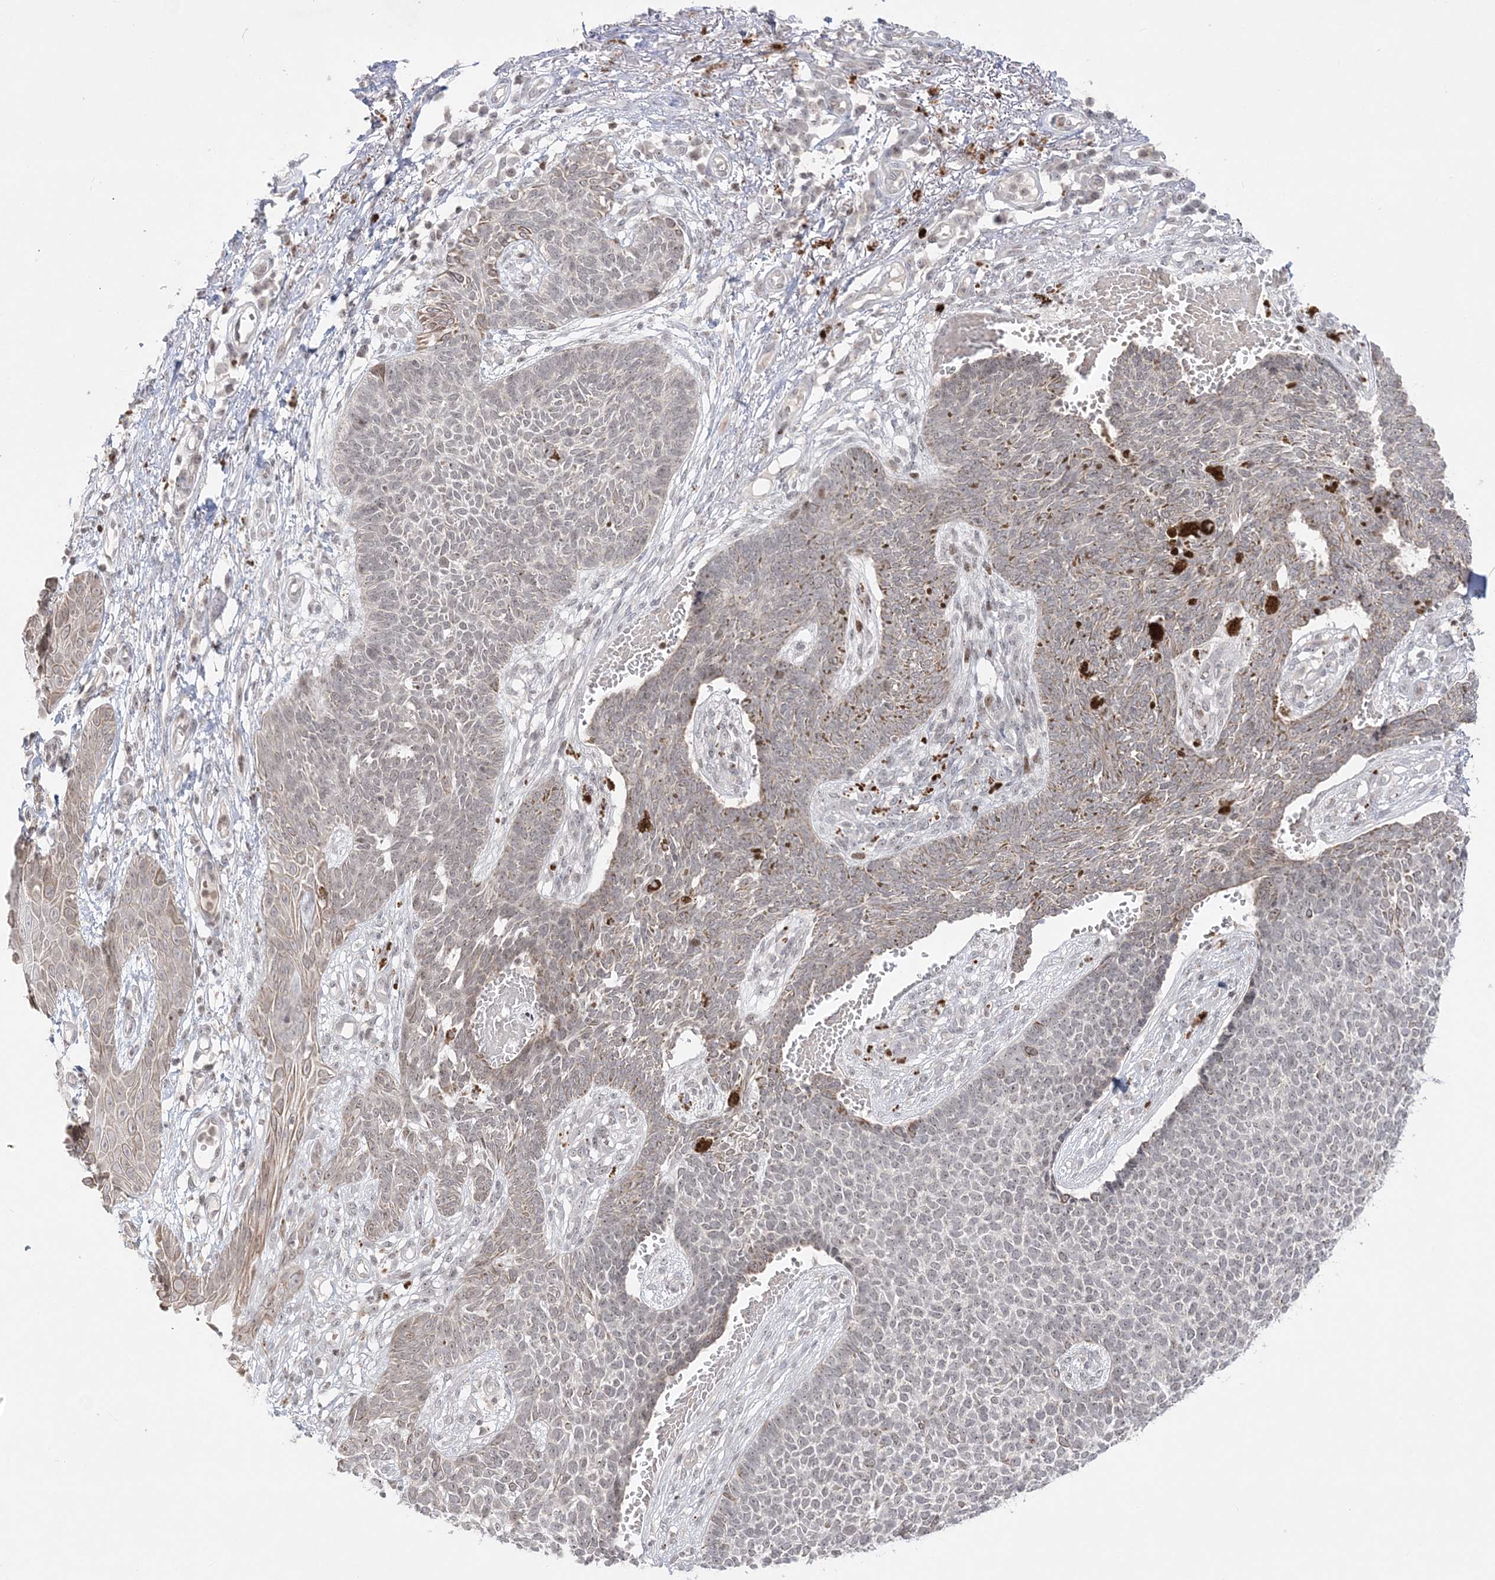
{"staining": {"intensity": "moderate", "quantity": "<25%", "location": "cytoplasmic/membranous"}, "tissue": "skin cancer", "cell_type": "Tumor cells", "image_type": "cancer", "snomed": [{"axis": "morphology", "description": "Basal cell carcinoma"}, {"axis": "topography", "description": "Skin"}], "caption": "Basal cell carcinoma (skin) stained for a protein (brown) exhibits moderate cytoplasmic/membranous positive positivity in about <25% of tumor cells.", "gene": "SH3BP4", "patient": {"sex": "female", "age": 84}}